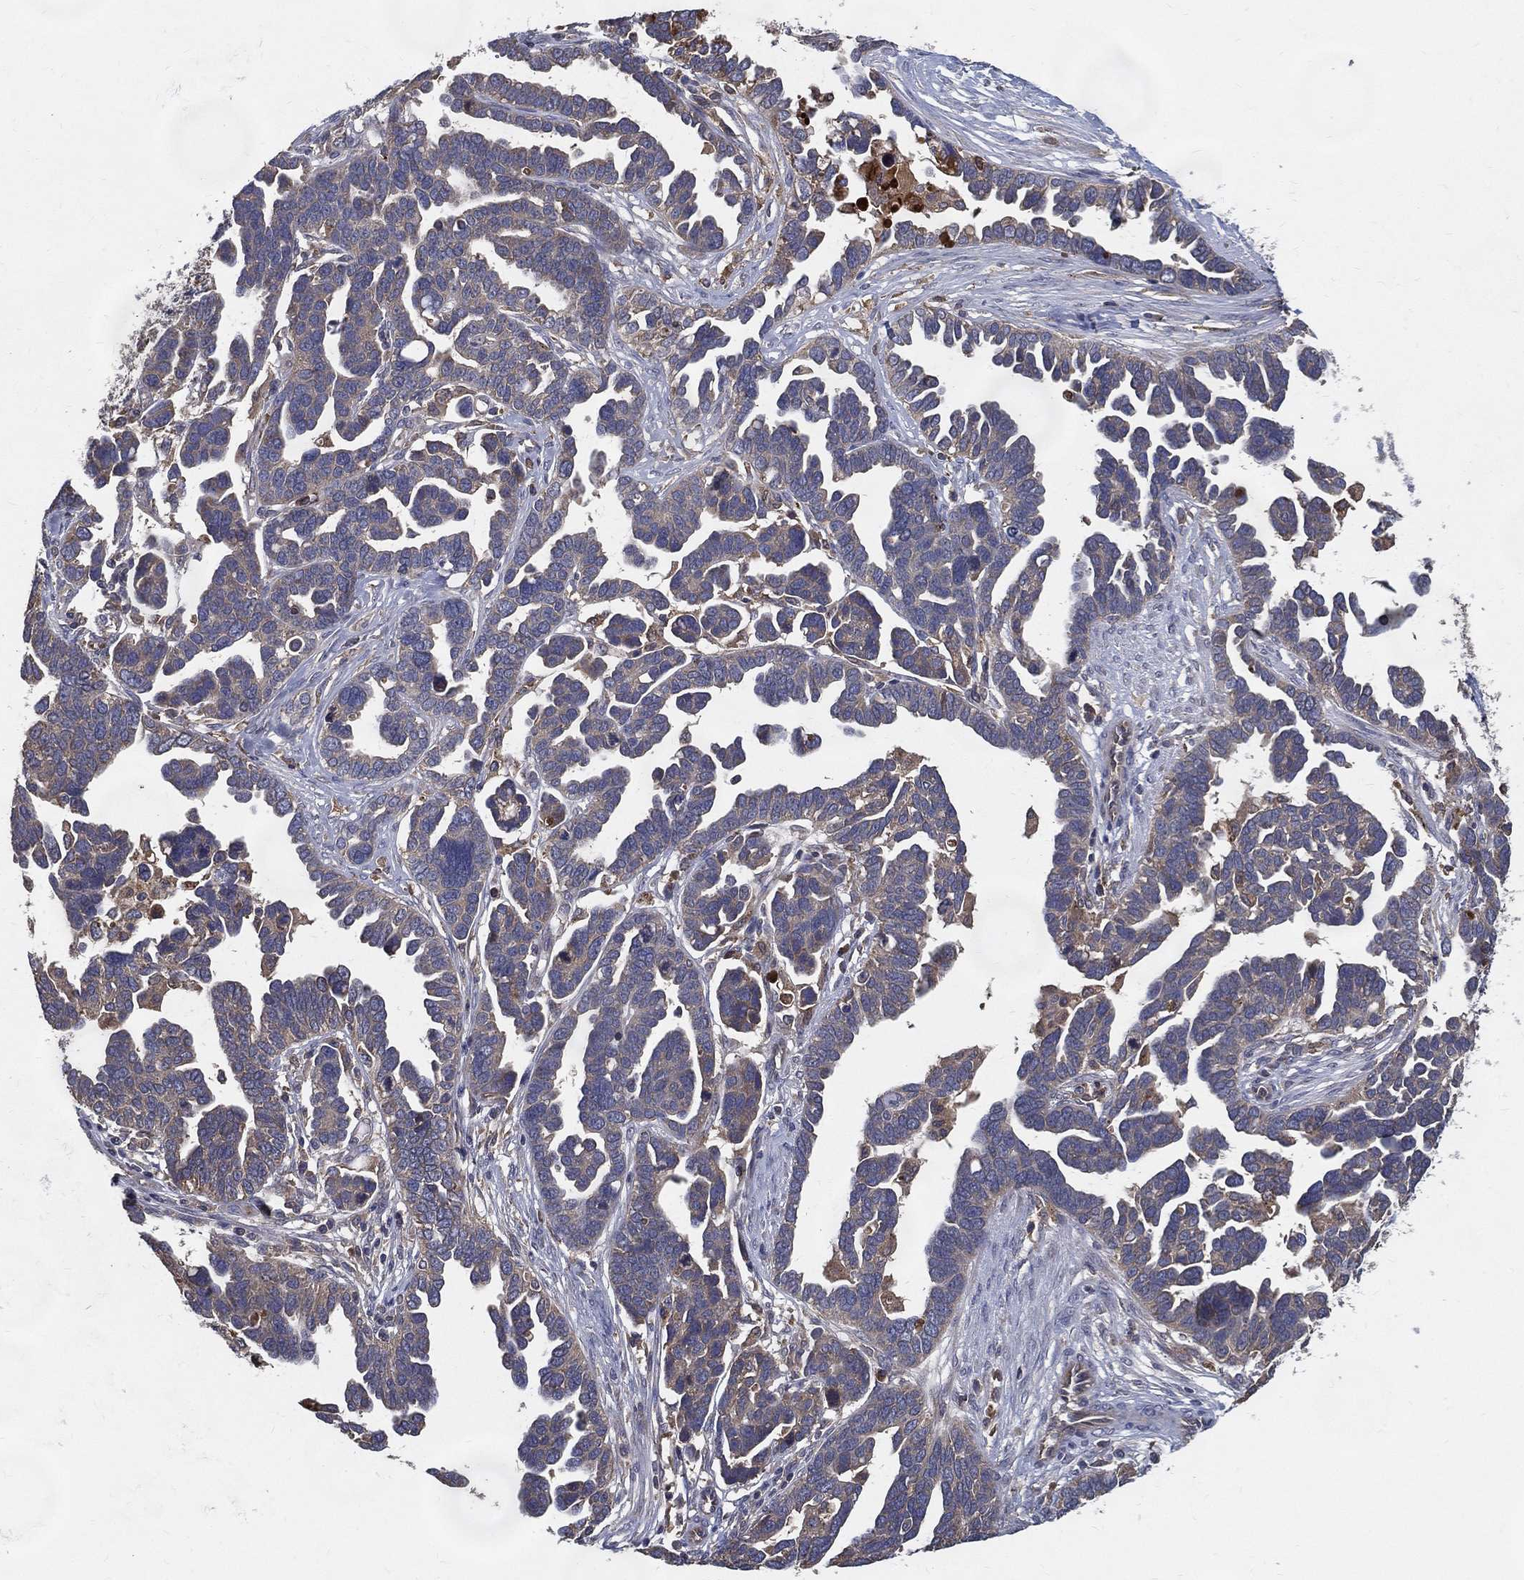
{"staining": {"intensity": "weak", "quantity": "<25%", "location": "cytoplasmic/membranous"}, "tissue": "ovarian cancer", "cell_type": "Tumor cells", "image_type": "cancer", "snomed": [{"axis": "morphology", "description": "Cystadenocarcinoma, serous, NOS"}, {"axis": "topography", "description": "Ovary"}], "caption": "Ovarian cancer stained for a protein using immunohistochemistry (IHC) displays no expression tumor cells.", "gene": "MT-ND1", "patient": {"sex": "female", "age": 54}}